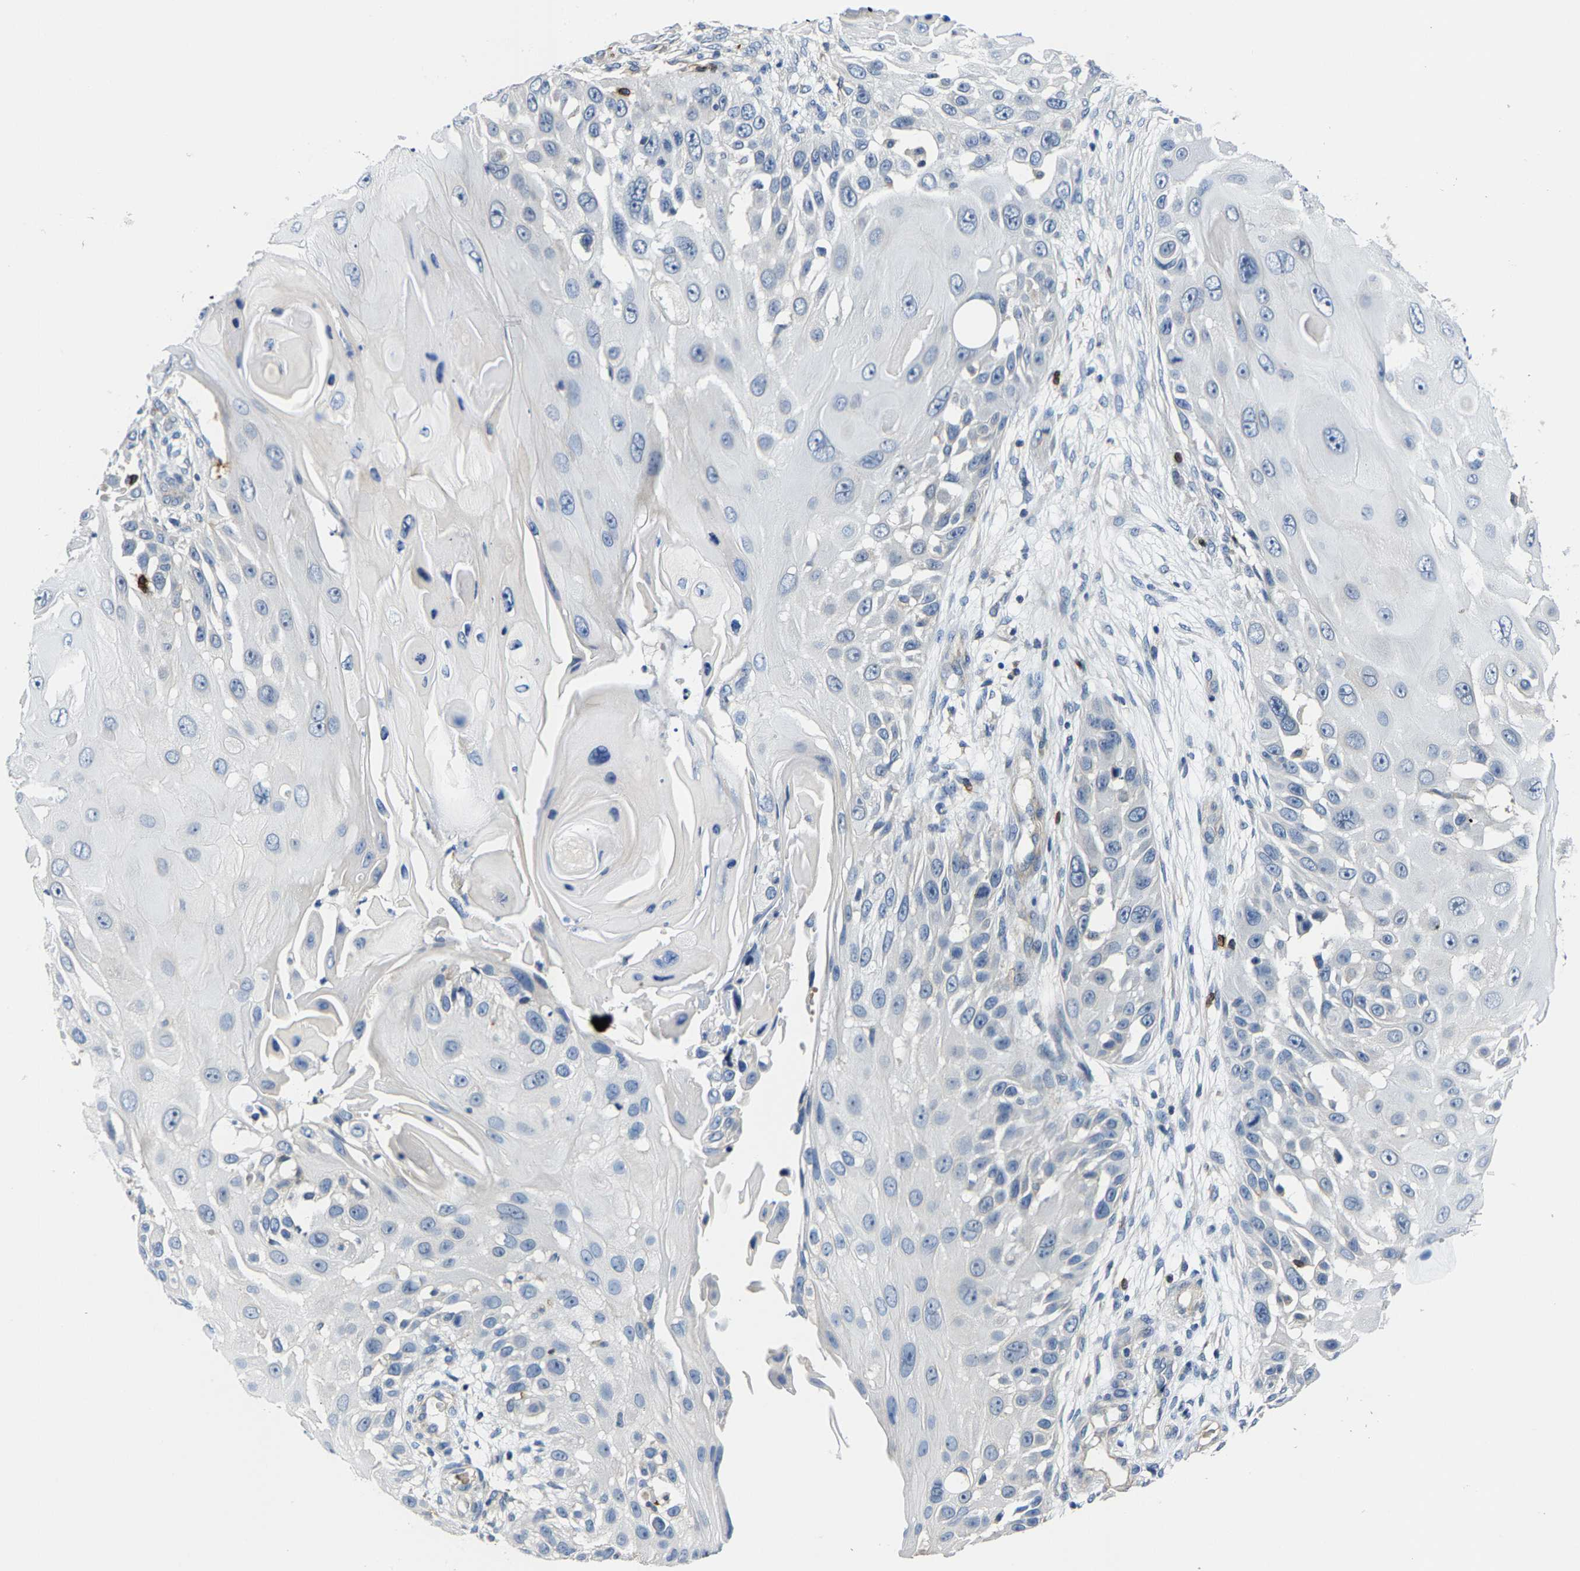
{"staining": {"intensity": "negative", "quantity": "none", "location": "none"}, "tissue": "skin cancer", "cell_type": "Tumor cells", "image_type": "cancer", "snomed": [{"axis": "morphology", "description": "Squamous cell carcinoma, NOS"}, {"axis": "topography", "description": "Skin"}], "caption": "The immunohistochemistry (IHC) histopathology image has no significant positivity in tumor cells of skin squamous cell carcinoma tissue. (Brightfield microscopy of DAB (3,3'-diaminobenzidine) immunohistochemistry (IHC) at high magnification).", "gene": "AGBL3", "patient": {"sex": "female", "age": 44}}